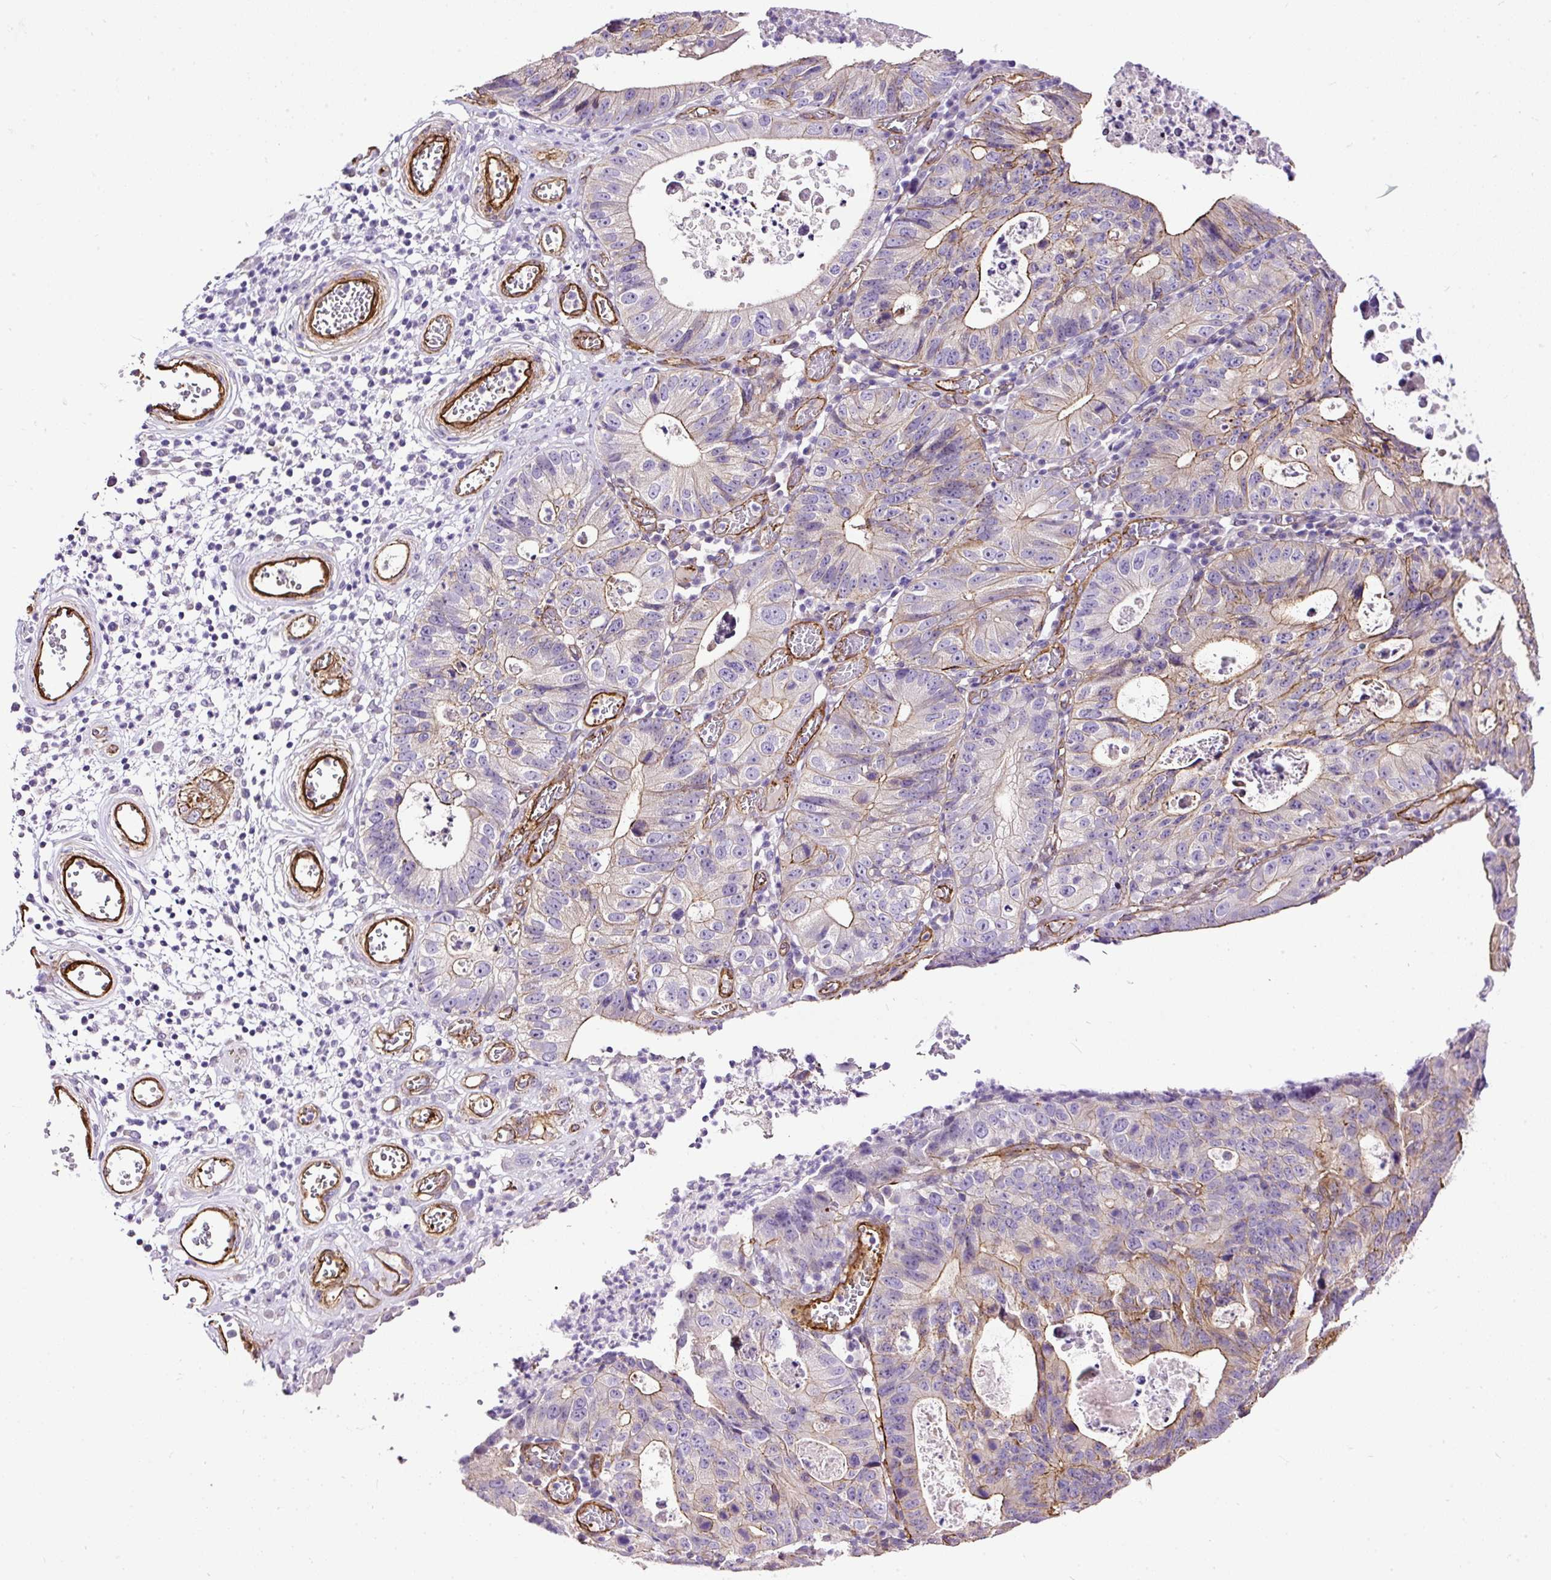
{"staining": {"intensity": "moderate", "quantity": "<25%", "location": "cytoplasmic/membranous"}, "tissue": "stomach cancer", "cell_type": "Tumor cells", "image_type": "cancer", "snomed": [{"axis": "morphology", "description": "Adenocarcinoma, NOS"}, {"axis": "topography", "description": "Stomach"}], "caption": "A micrograph showing moderate cytoplasmic/membranous positivity in approximately <25% of tumor cells in adenocarcinoma (stomach), as visualized by brown immunohistochemical staining.", "gene": "MAGEB16", "patient": {"sex": "male", "age": 59}}